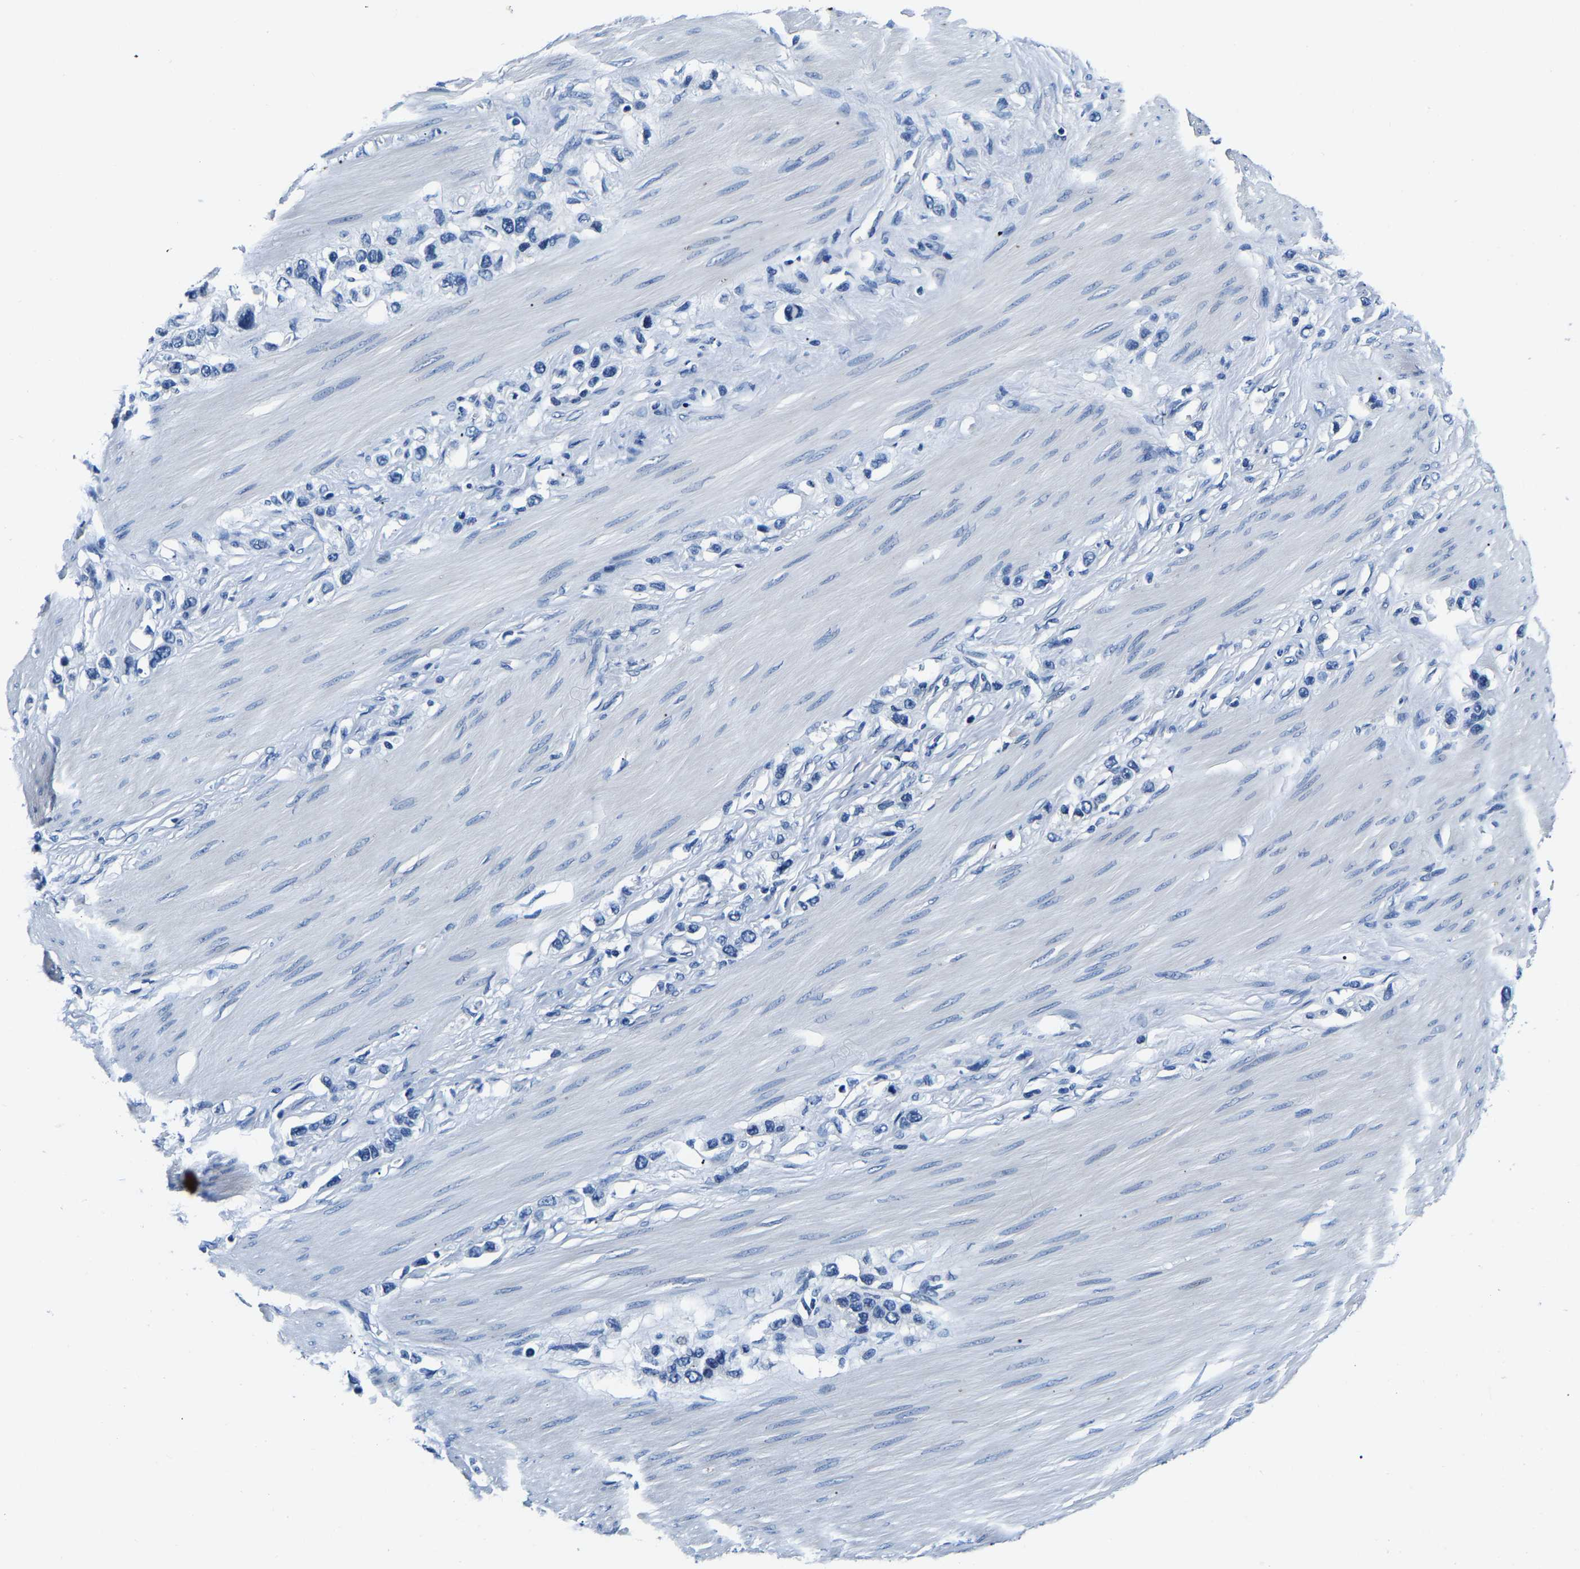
{"staining": {"intensity": "negative", "quantity": "none", "location": "none"}, "tissue": "stomach cancer", "cell_type": "Tumor cells", "image_type": "cancer", "snomed": [{"axis": "morphology", "description": "Adenocarcinoma, NOS"}, {"axis": "topography", "description": "Stomach"}], "caption": "Adenocarcinoma (stomach) was stained to show a protein in brown. There is no significant staining in tumor cells.", "gene": "ACO1", "patient": {"sex": "female", "age": 65}}